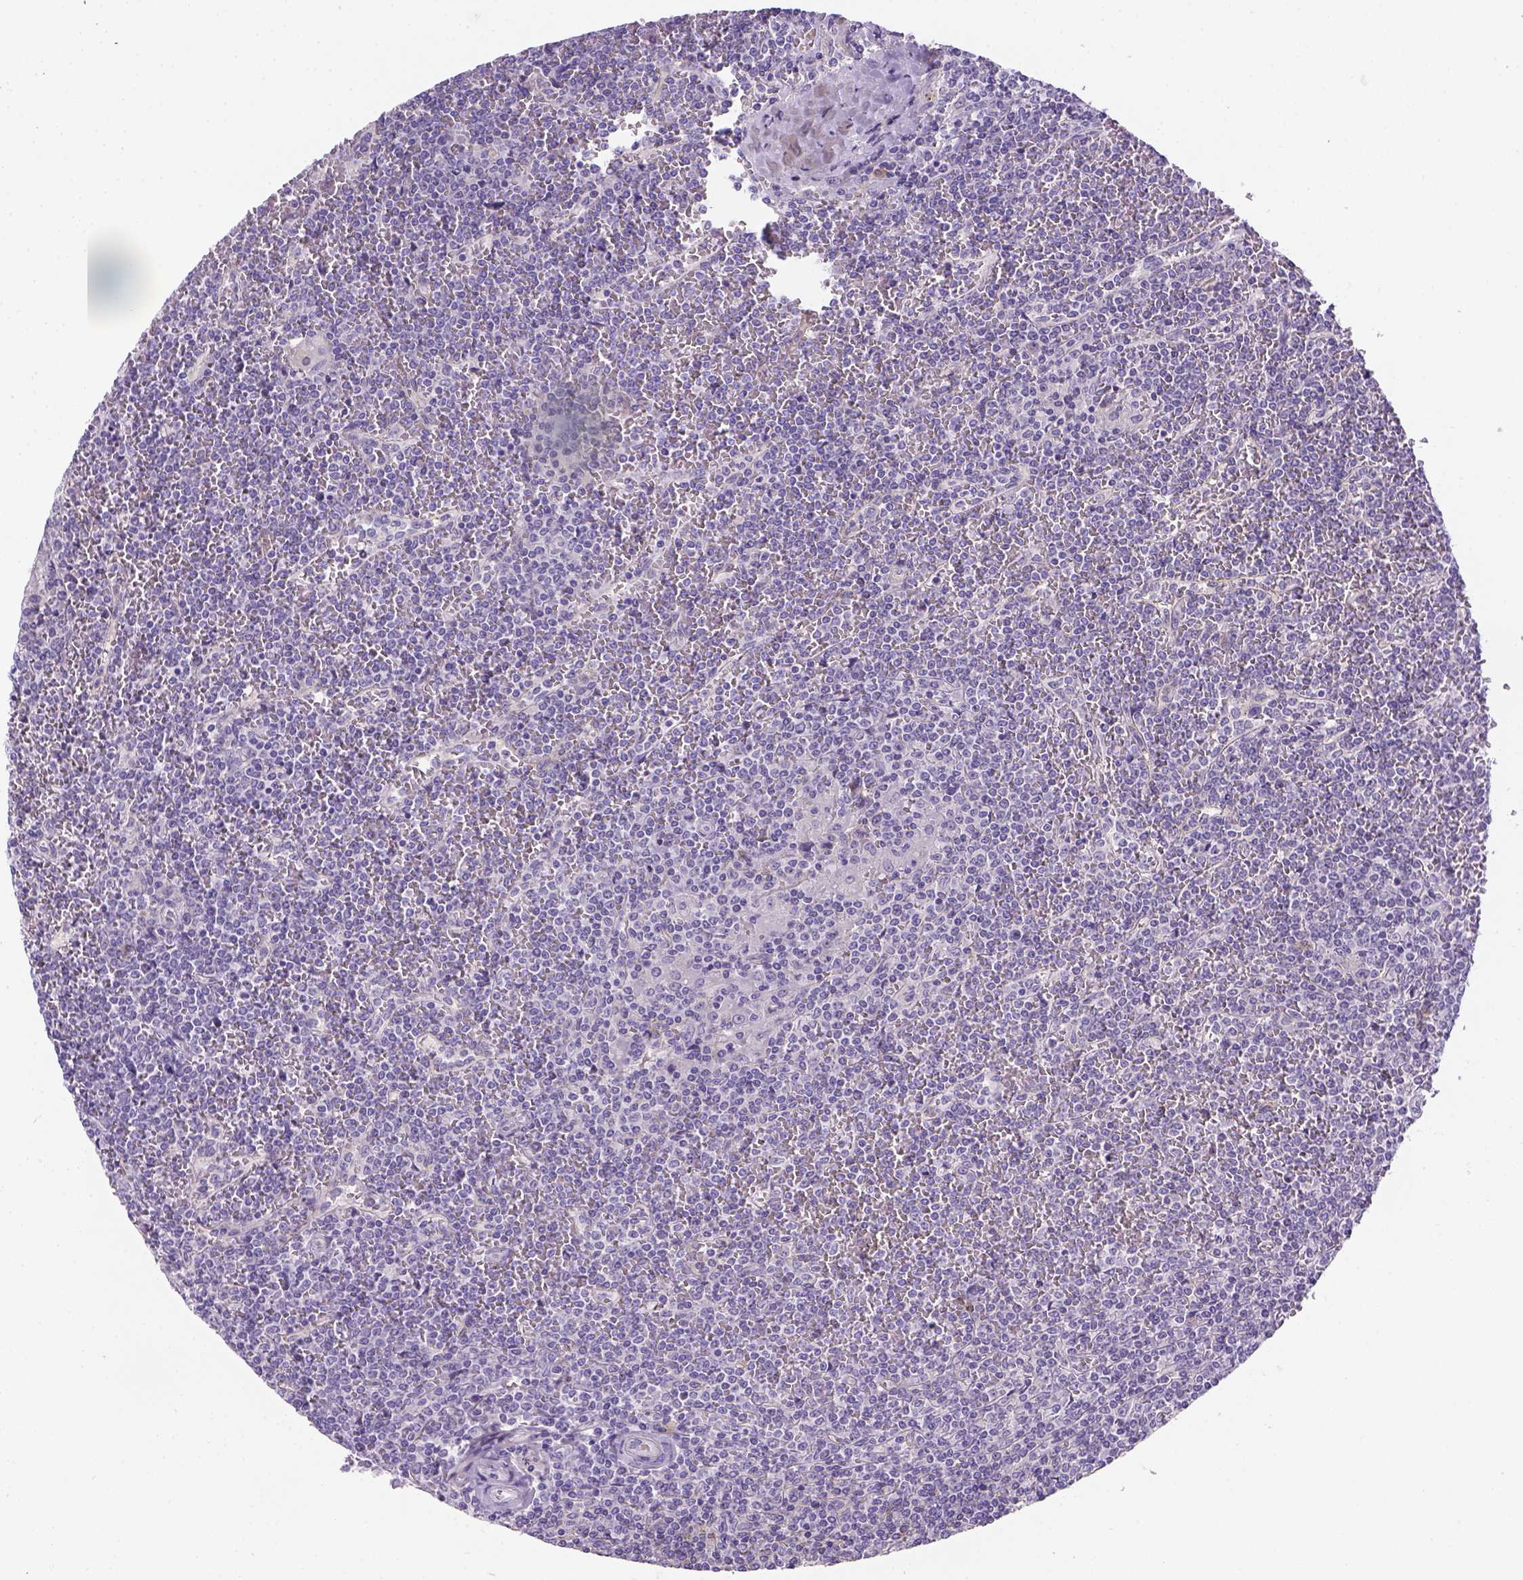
{"staining": {"intensity": "negative", "quantity": "none", "location": "none"}, "tissue": "lymphoma", "cell_type": "Tumor cells", "image_type": "cancer", "snomed": [{"axis": "morphology", "description": "Malignant lymphoma, non-Hodgkin's type, Low grade"}, {"axis": "topography", "description": "Spleen"}], "caption": "Immunohistochemistry (IHC) histopathology image of lymphoma stained for a protein (brown), which reveals no positivity in tumor cells.", "gene": "CACNB1", "patient": {"sex": "female", "age": 19}}